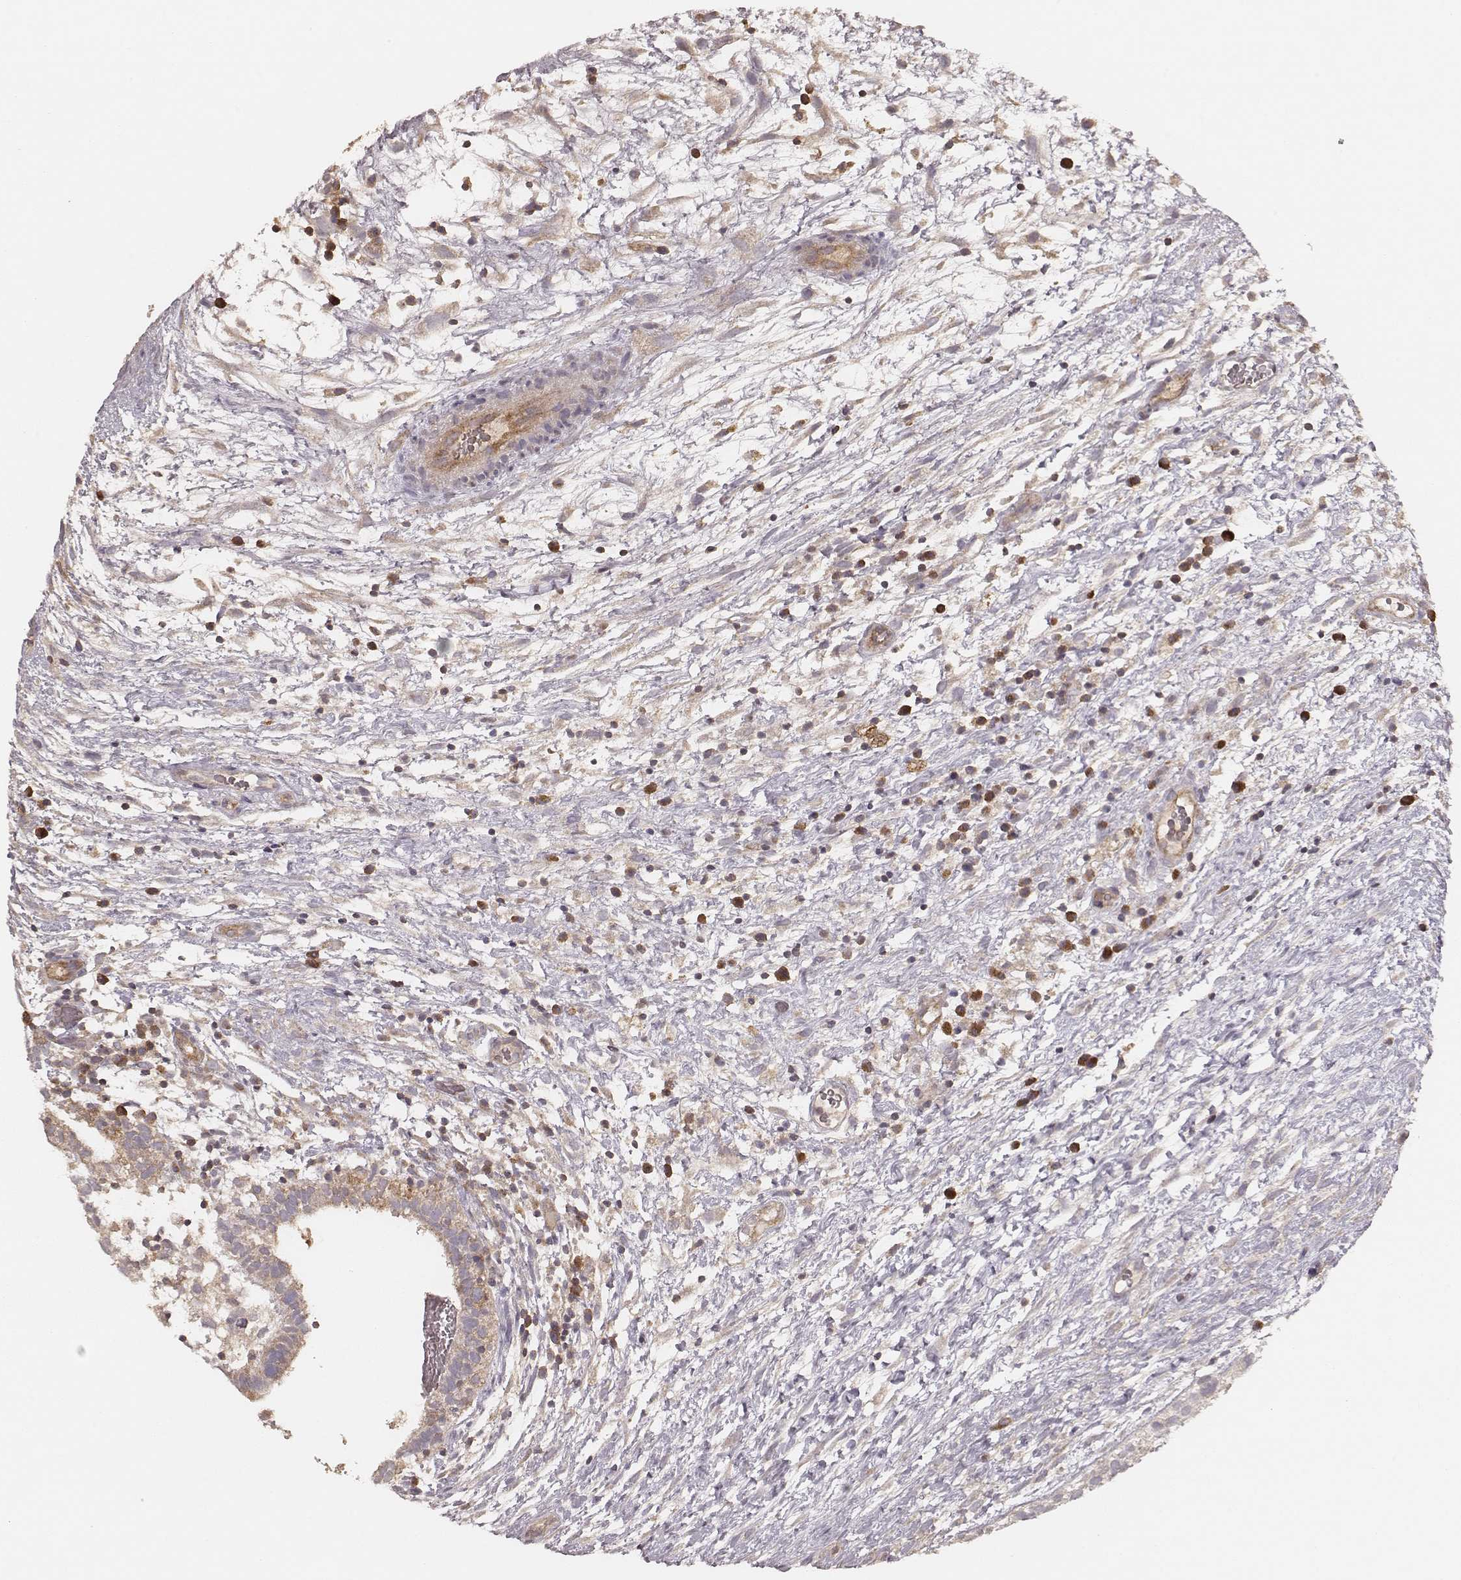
{"staining": {"intensity": "weak", "quantity": ">75%", "location": "cytoplasmic/membranous"}, "tissue": "testis cancer", "cell_type": "Tumor cells", "image_type": "cancer", "snomed": [{"axis": "morphology", "description": "Normal tissue, NOS"}, {"axis": "morphology", "description": "Carcinoma, Embryonal, NOS"}, {"axis": "topography", "description": "Testis"}], "caption": "A brown stain shows weak cytoplasmic/membranous positivity of a protein in testis cancer tumor cells.", "gene": "CARS1", "patient": {"sex": "male", "age": 32}}